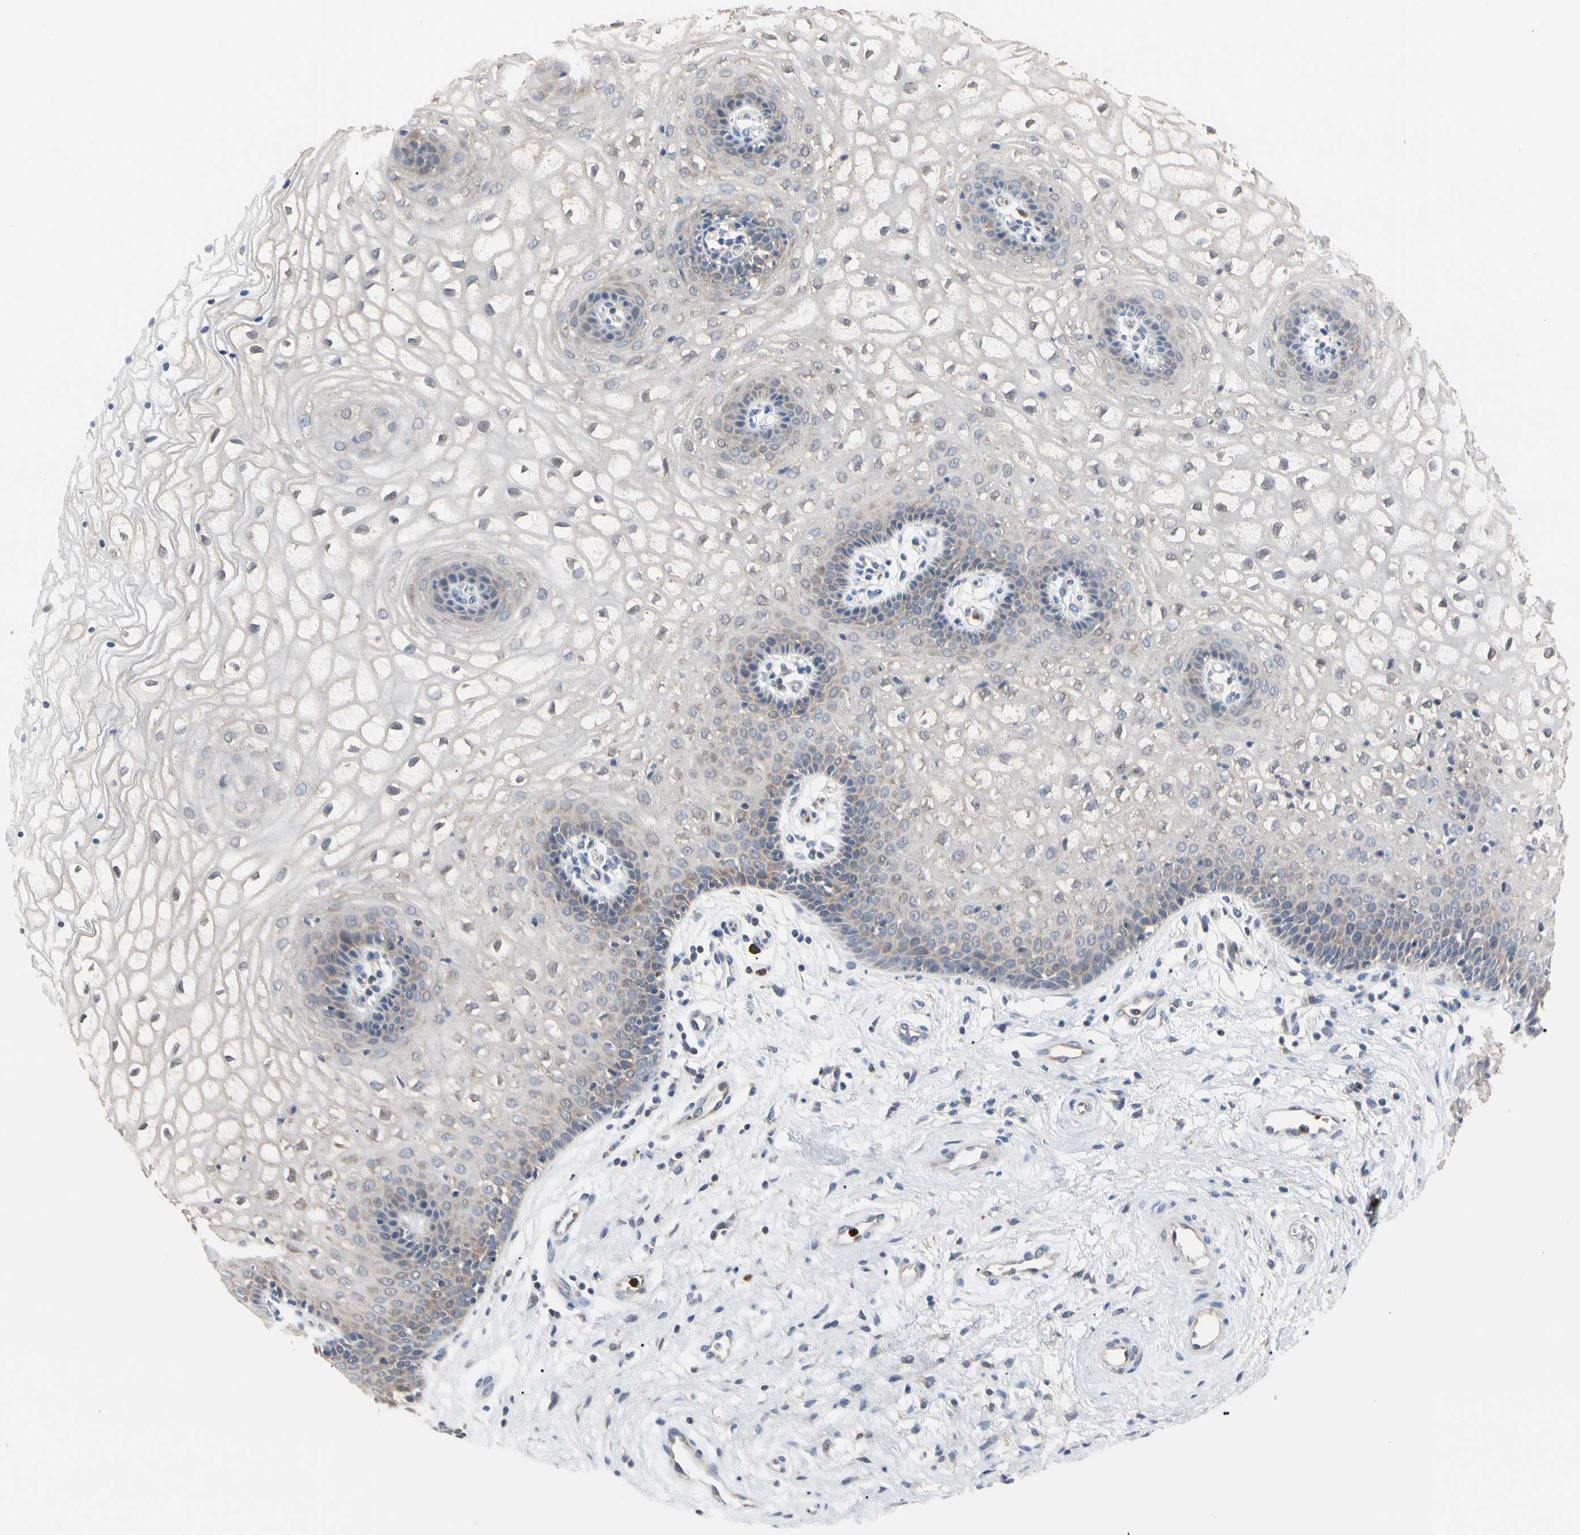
{"staining": {"intensity": "moderate", "quantity": "<25%", "location": "cytoplasmic/membranous"}, "tissue": "vagina", "cell_type": "Squamous epithelial cells", "image_type": "normal", "snomed": [{"axis": "morphology", "description": "Normal tissue, NOS"}, {"axis": "topography", "description": "Vagina"}], "caption": "Approximately <25% of squamous epithelial cells in benign human vagina show moderate cytoplasmic/membranous protein positivity as visualized by brown immunohistochemical staining.", "gene": "MCL1", "patient": {"sex": "female", "age": 34}}